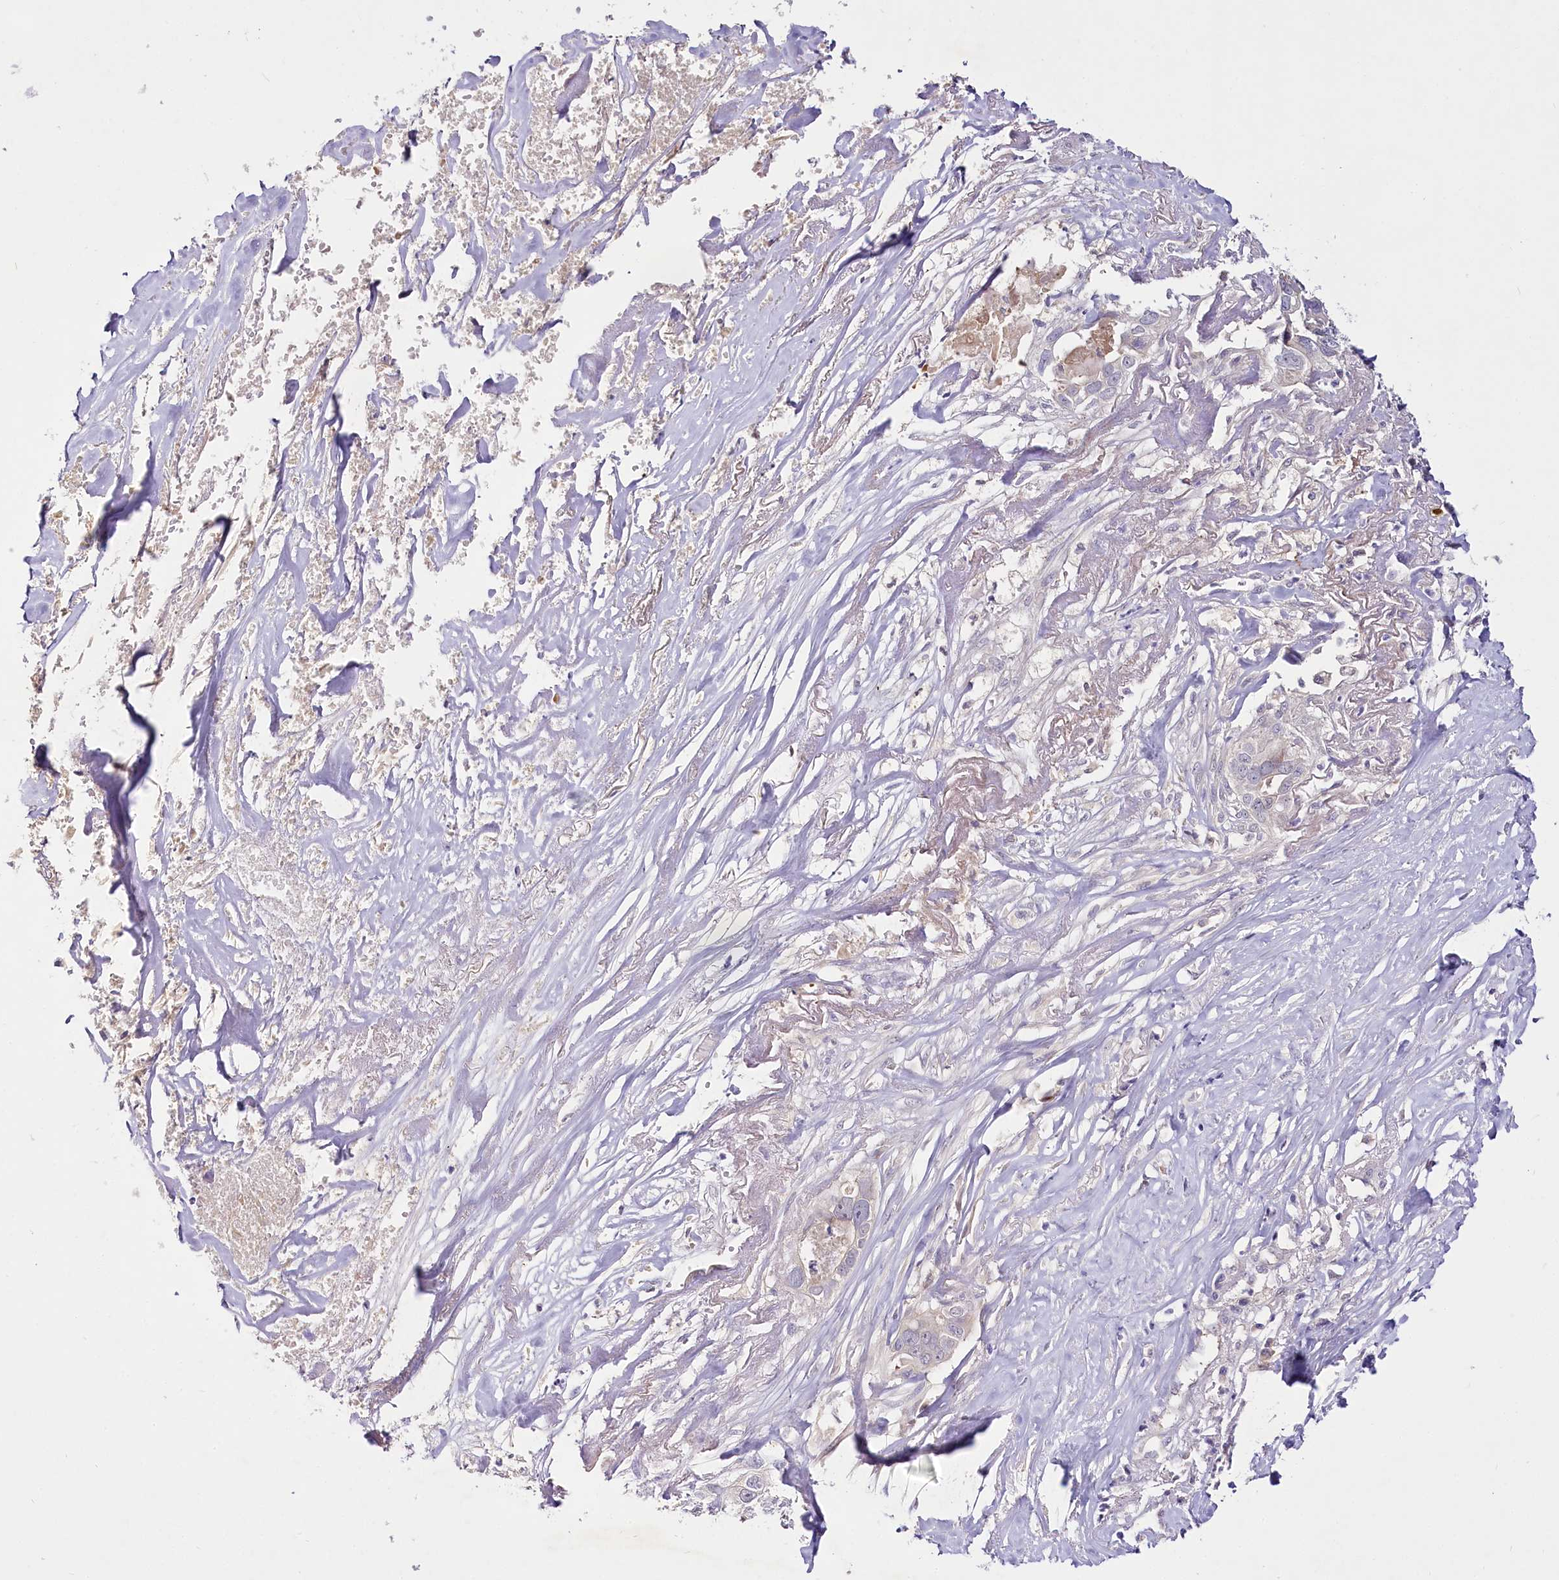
{"staining": {"intensity": "negative", "quantity": "none", "location": "none"}, "tissue": "liver cancer", "cell_type": "Tumor cells", "image_type": "cancer", "snomed": [{"axis": "morphology", "description": "Cholangiocarcinoma"}, {"axis": "topography", "description": "Liver"}], "caption": "Tumor cells are negative for protein expression in human liver cholangiocarcinoma. (Immunohistochemistry, brightfield microscopy, high magnification).", "gene": "VWA5A", "patient": {"sex": "female", "age": 79}}